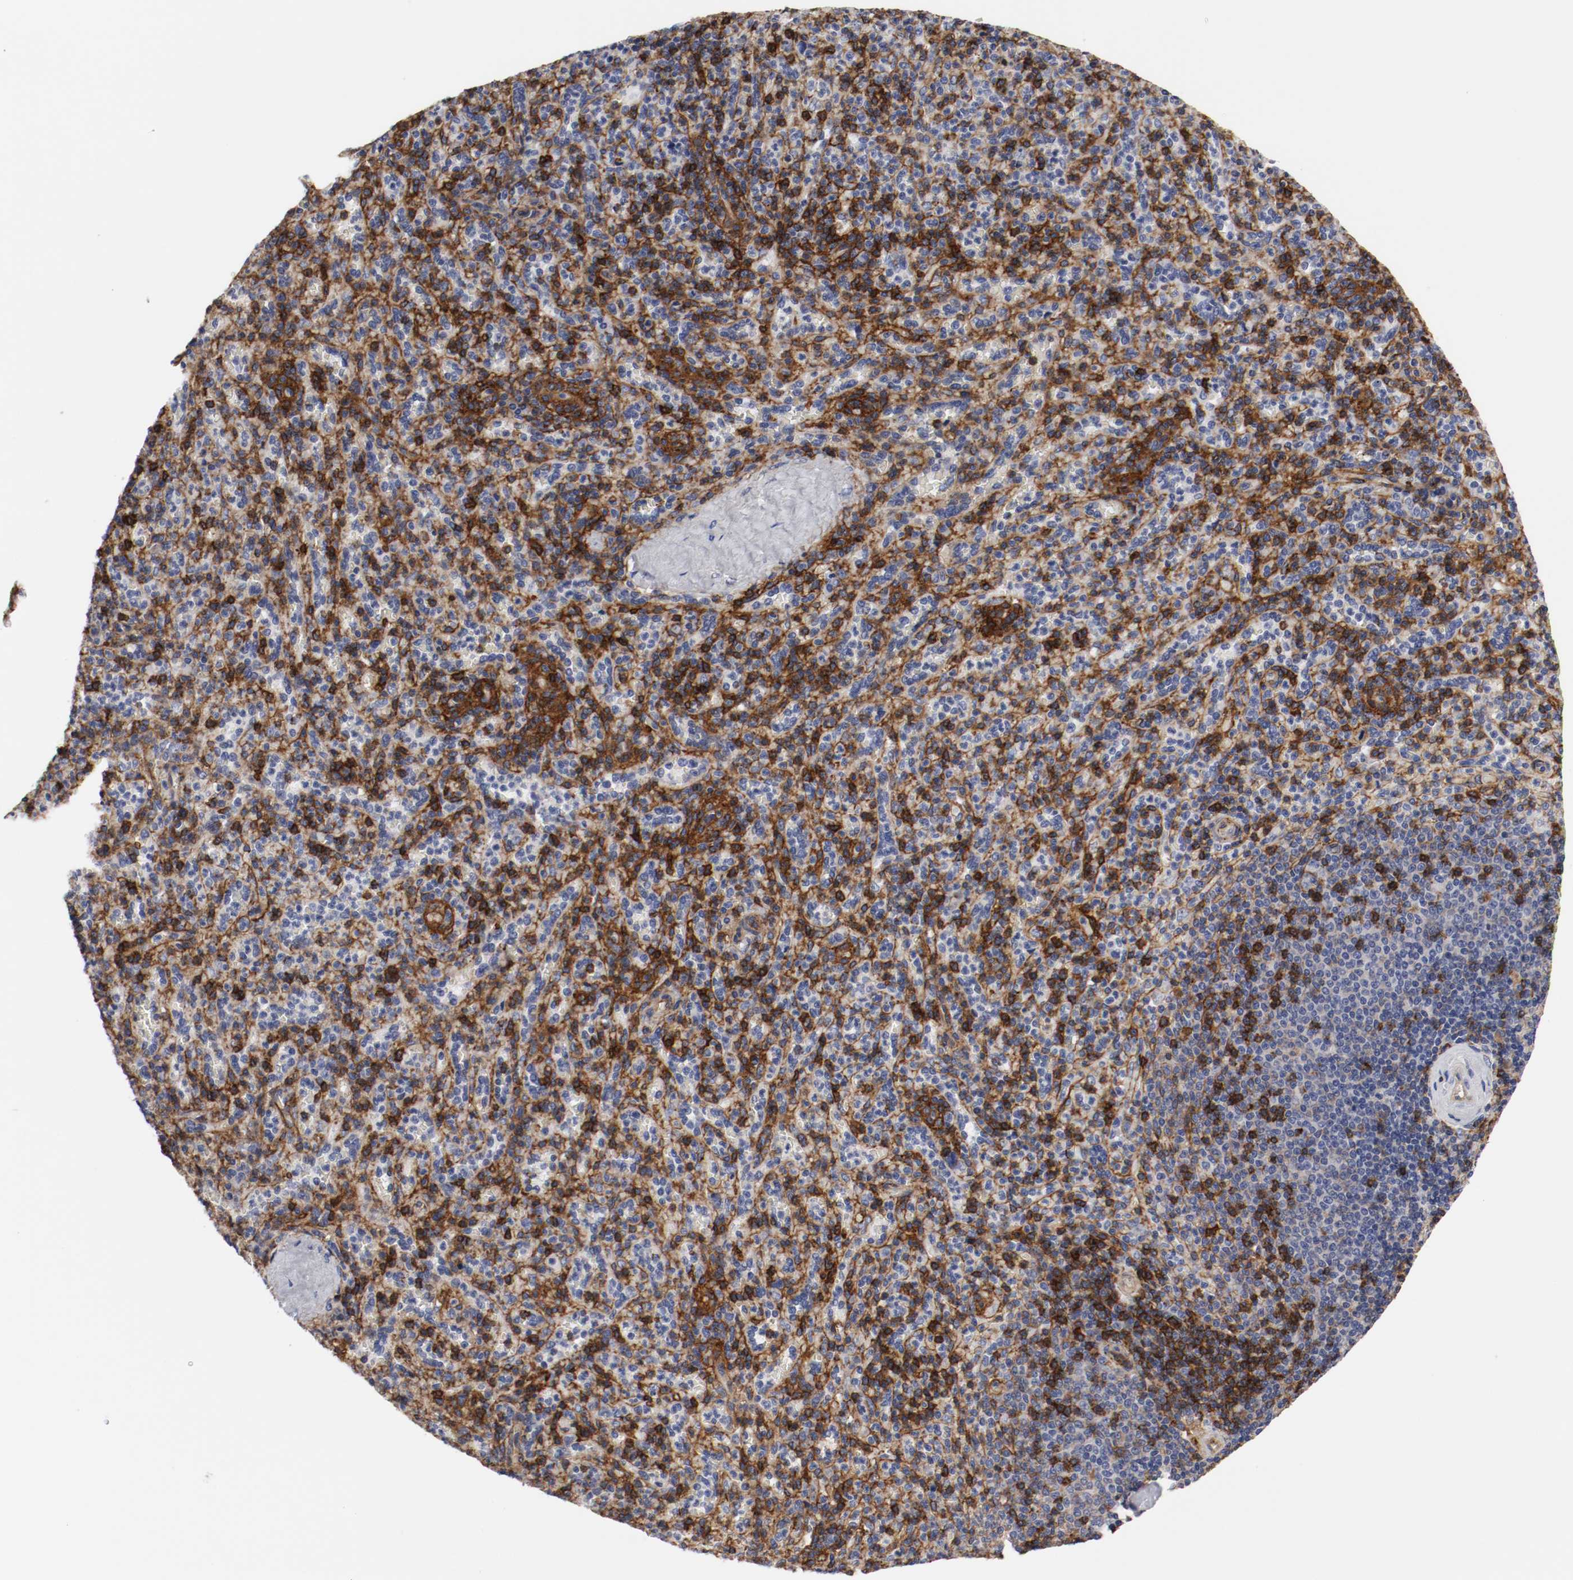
{"staining": {"intensity": "strong", "quantity": "<25%", "location": "cytoplasmic/membranous"}, "tissue": "spleen", "cell_type": "Cells in red pulp", "image_type": "normal", "snomed": [{"axis": "morphology", "description": "Normal tissue, NOS"}, {"axis": "topography", "description": "Spleen"}], "caption": "Protein expression analysis of unremarkable human spleen reveals strong cytoplasmic/membranous staining in approximately <25% of cells in red pulp. (IHC, brightfield microscopy, high magnification).", "gene": "IFITM1", "patient": {"sex": "male", "age": 36}}